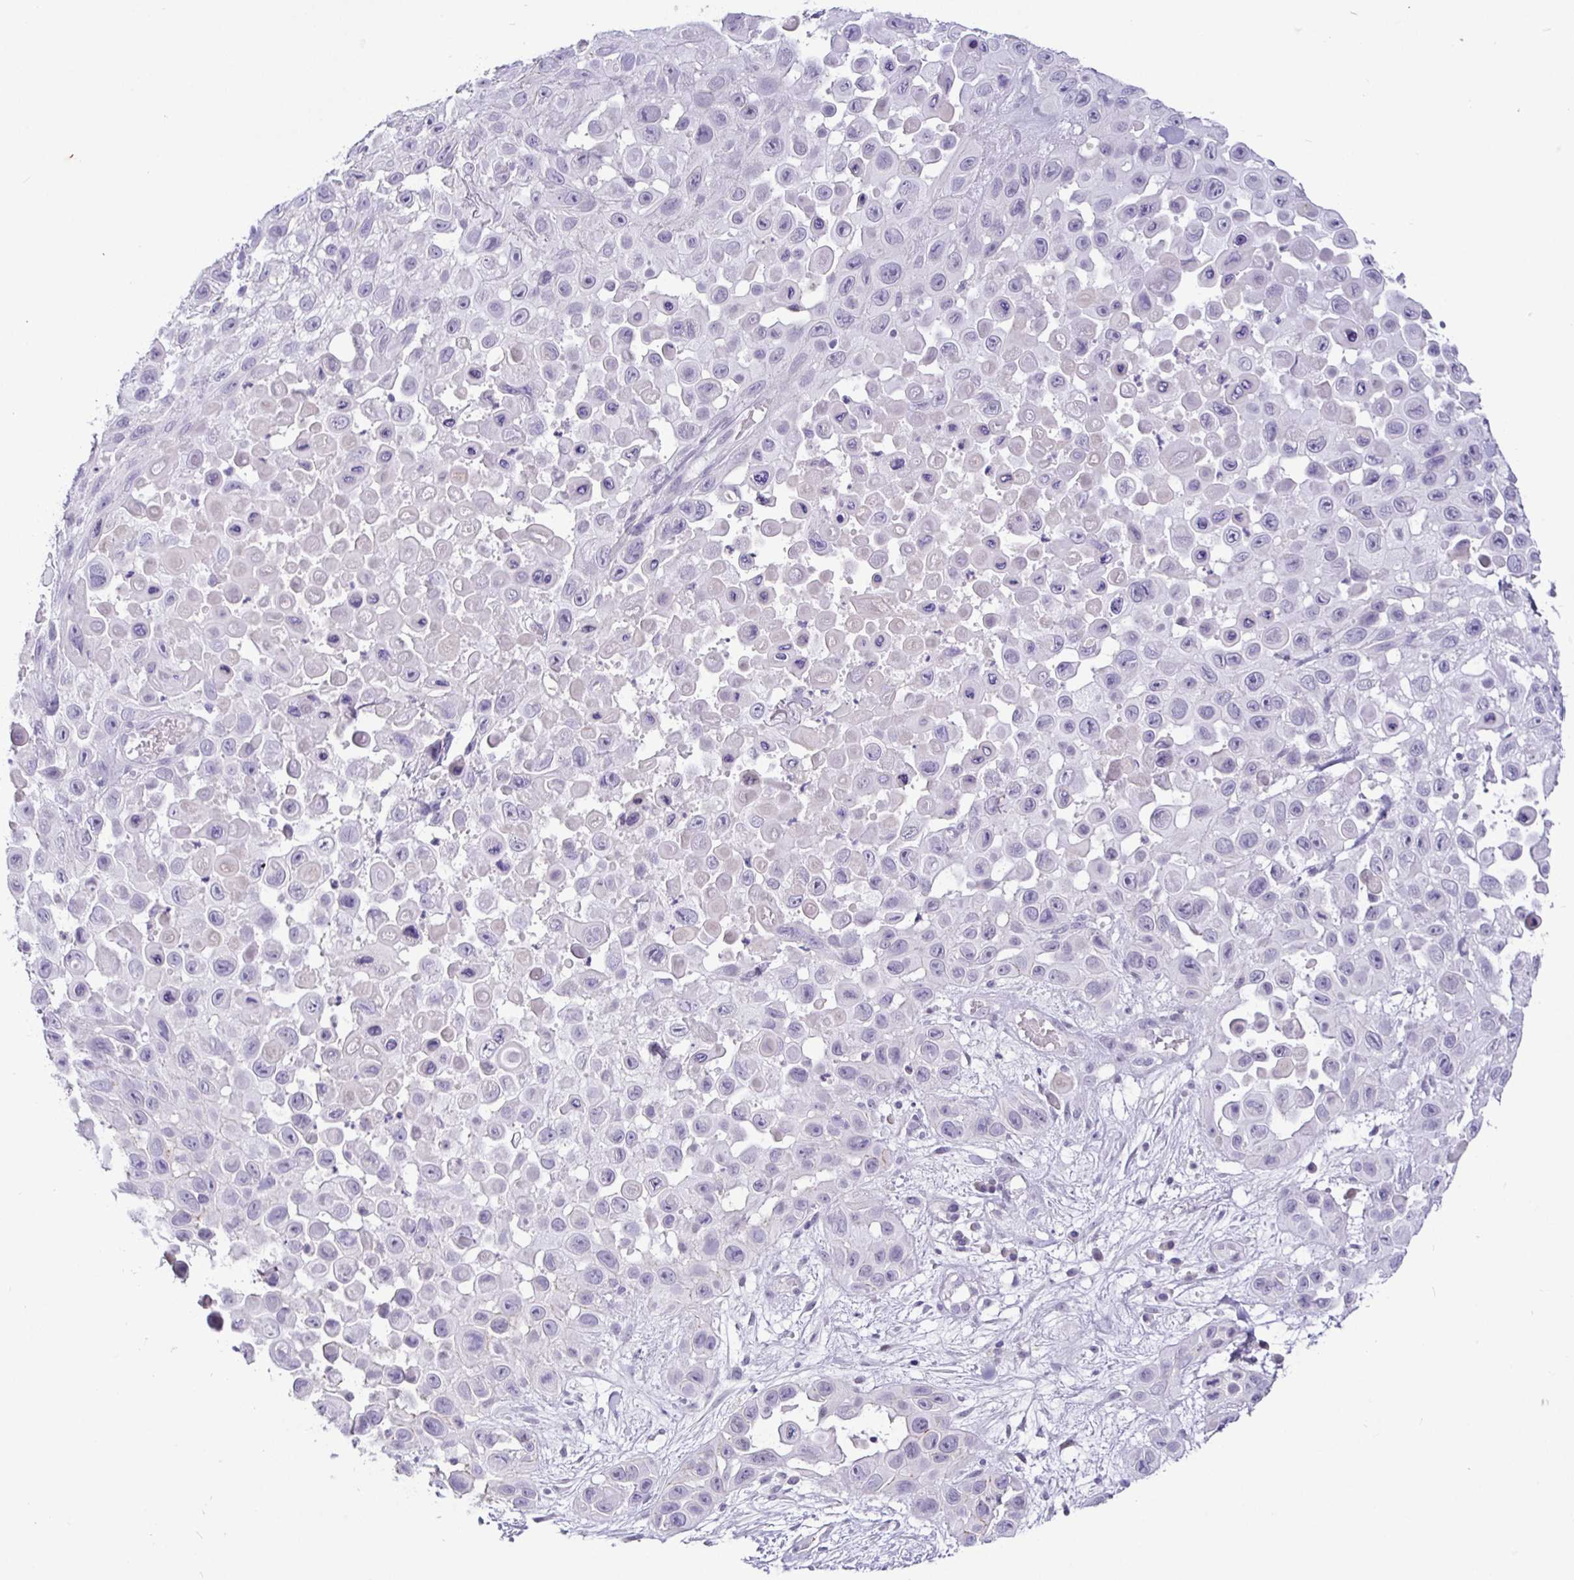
{"staining": {"intensity": "negative", "quantity": "none", "location": "none"}, "tissue": "skin cancer", "cell_type": "Tumor cells", "image_type": "cancer", "snomed": [{"axis": "morphology", "description": "Squamous cell carcinoma, NOS"}, {"axis": "topography", "description": "Skin"}], "caption": "Human squamous cell carcinoma (skin) stained for a protein using immunohistochemistry (IHC) shows no expression in tumor cells.", "gene": "NUP188", "patient": {"sex": "male", "age": 81}}